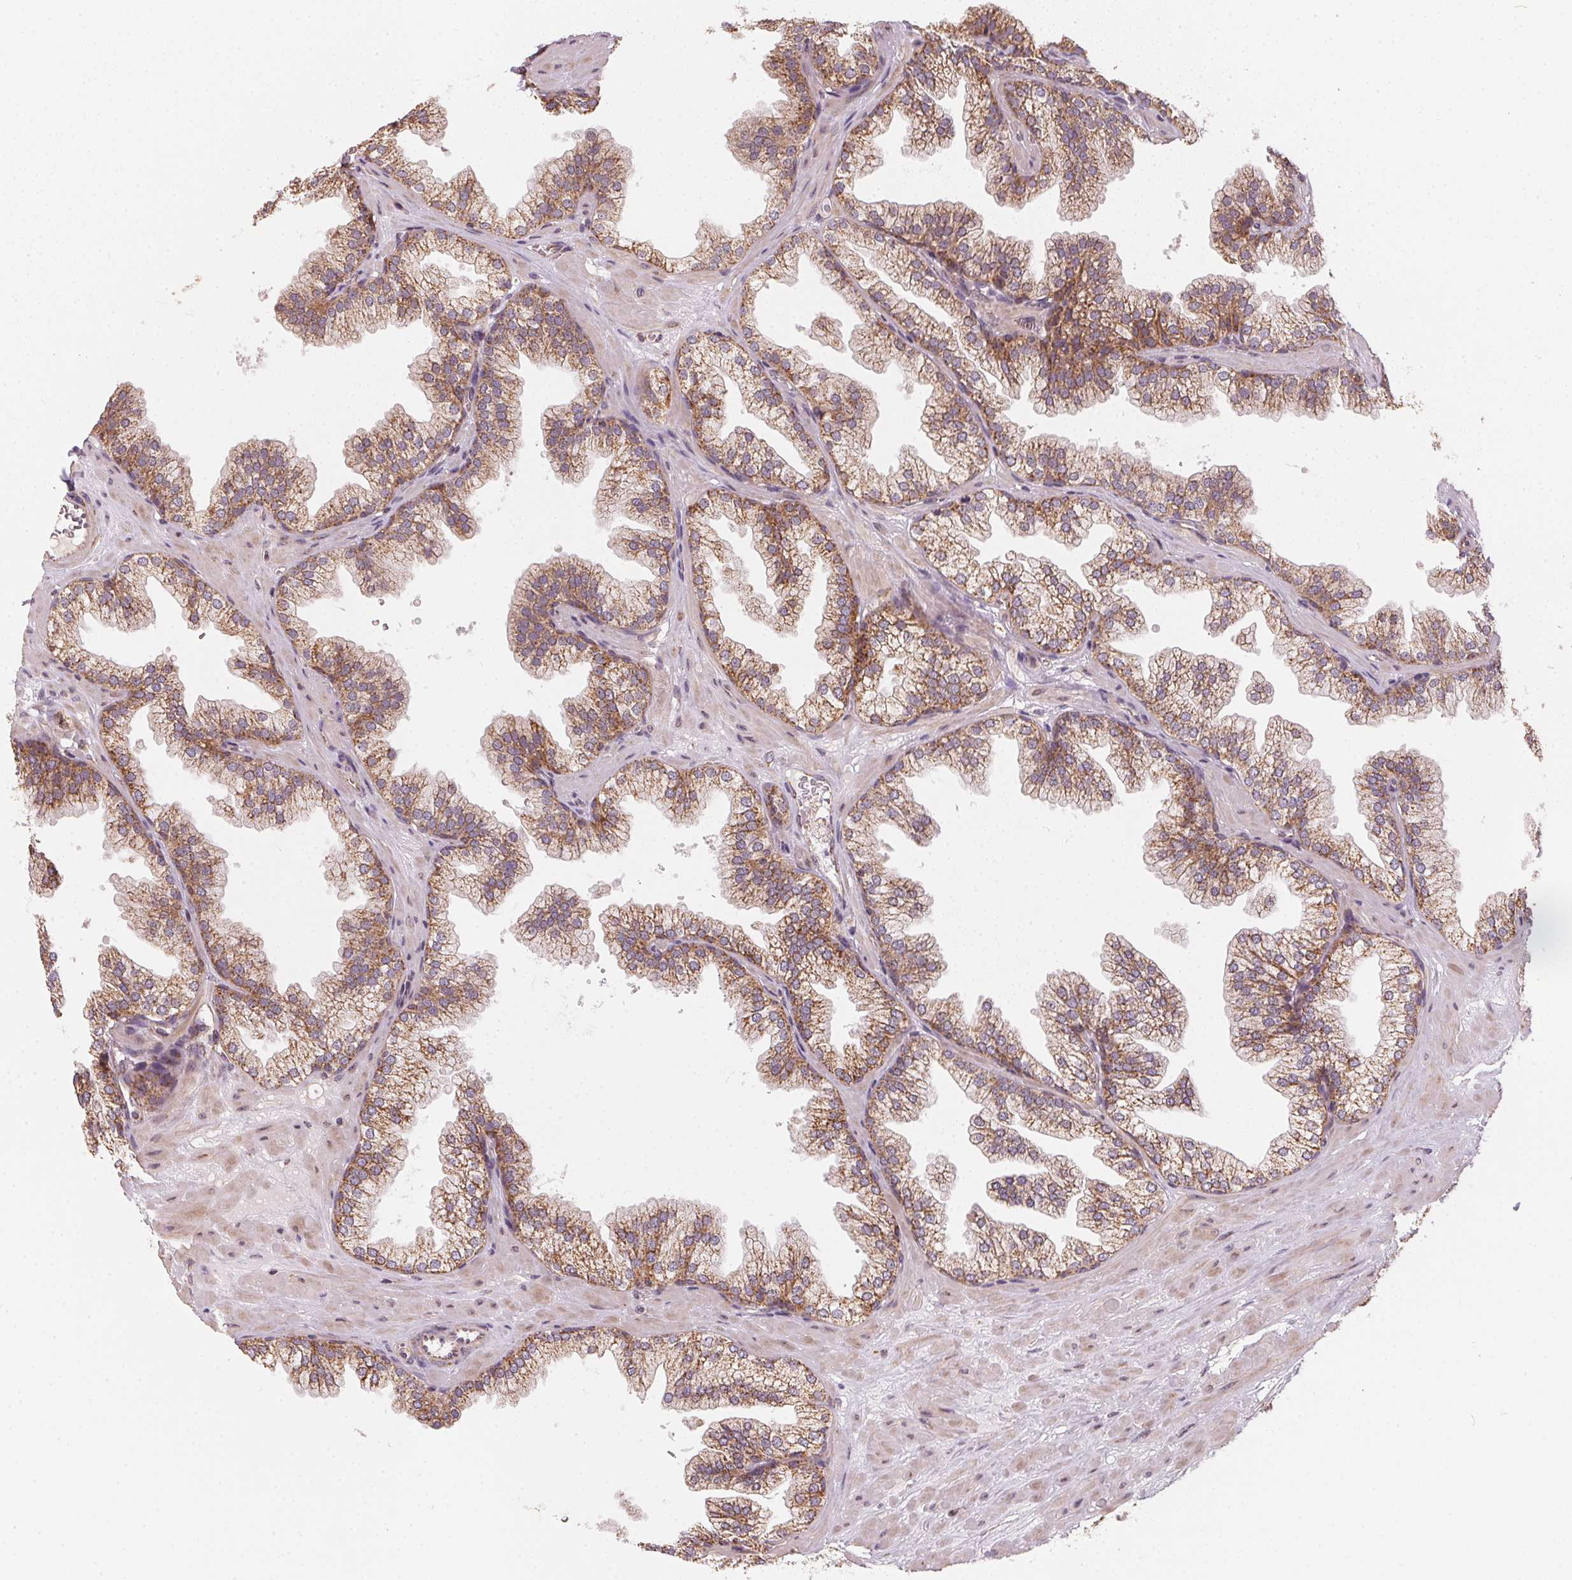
{"staining": {"intensity": "moderate", "quantity": ">75%", "location": "cytoplasmic/membranous"}, "tissue": "prostate", "cell_type": "Glandular cells", "image_type": "normal", "snomed": [{"axis": "morphology", "description": "Normal tissue, NOS"}, {"axis": "topography", "description": "Prostate"}], "caption": "Moderate cytoplasmic/membranous staining for a protein is present in about >75% of glandular cells of benign prostate using immunohistochemistry.", "gene": "MATCAP1", "patient": {"sex": "male", "age": 37}}